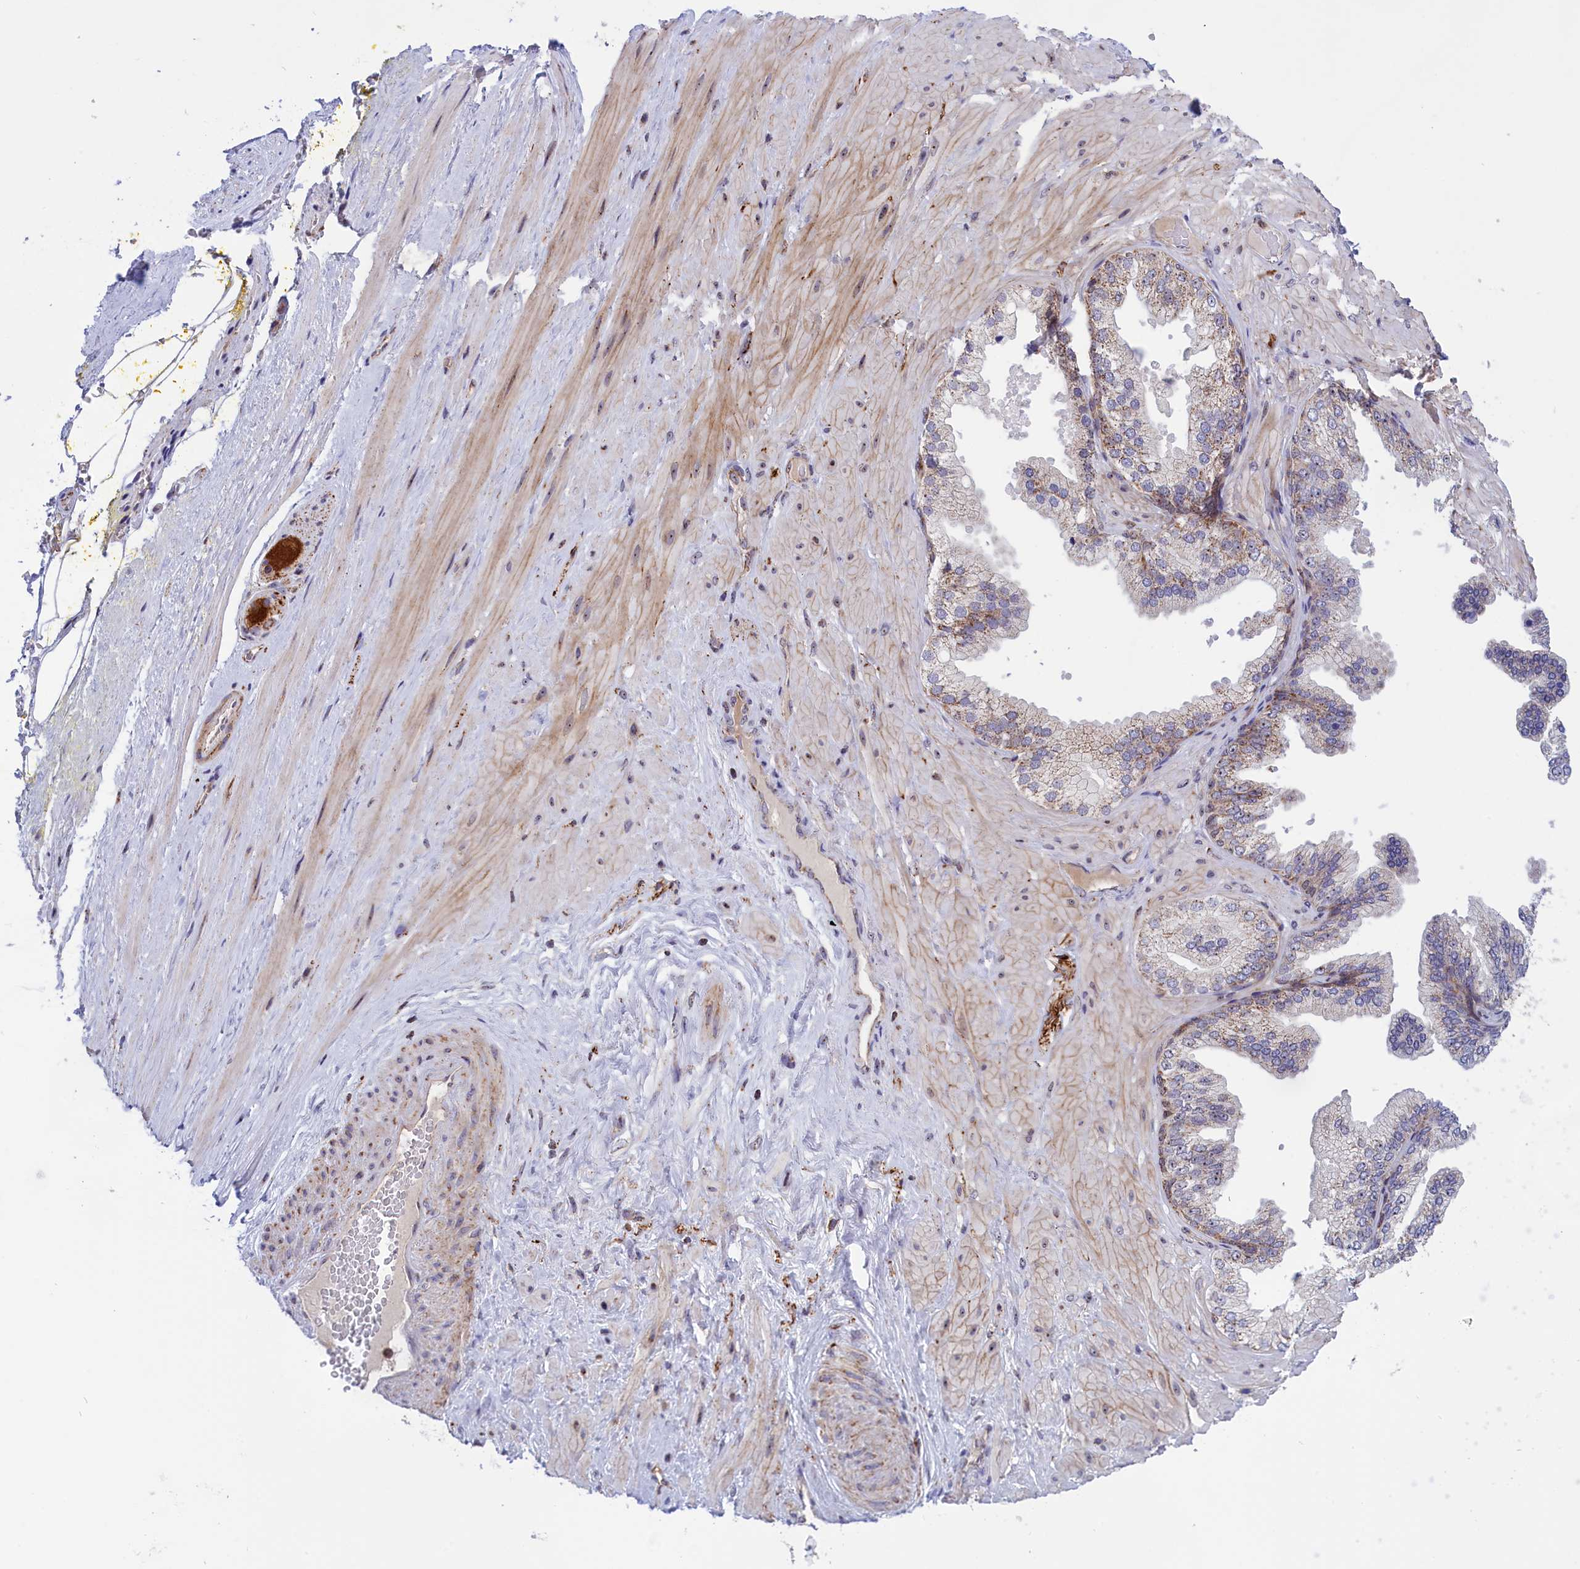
{"staining": {"intensity": "negative", "quantity": "none", "location": "none"}, "tissue": "soft tissue", "cell_type": "Chondrocytes", "image_type": "normal", "snomed": [{"axis": "morphology", "description": "Normal tissue, NOS"}, {"axis": "morphology", "description": "Adenocarcinoma, Low grade"}, {"axis": "topography", "description": "Prostate"}, {"axis": "topography", "description": "Peripheral nerve tissue"}], "caption": "The image shows no significant staining in chondrocytes of soft tissue. (Stains: DAB immunohistochemistry (IHC) with hematoxylin counter stain, Microscopy: brightfield microscopy at high magnification).", "gene": "MPND", "patient": {"sex": "male", "age": 63}}